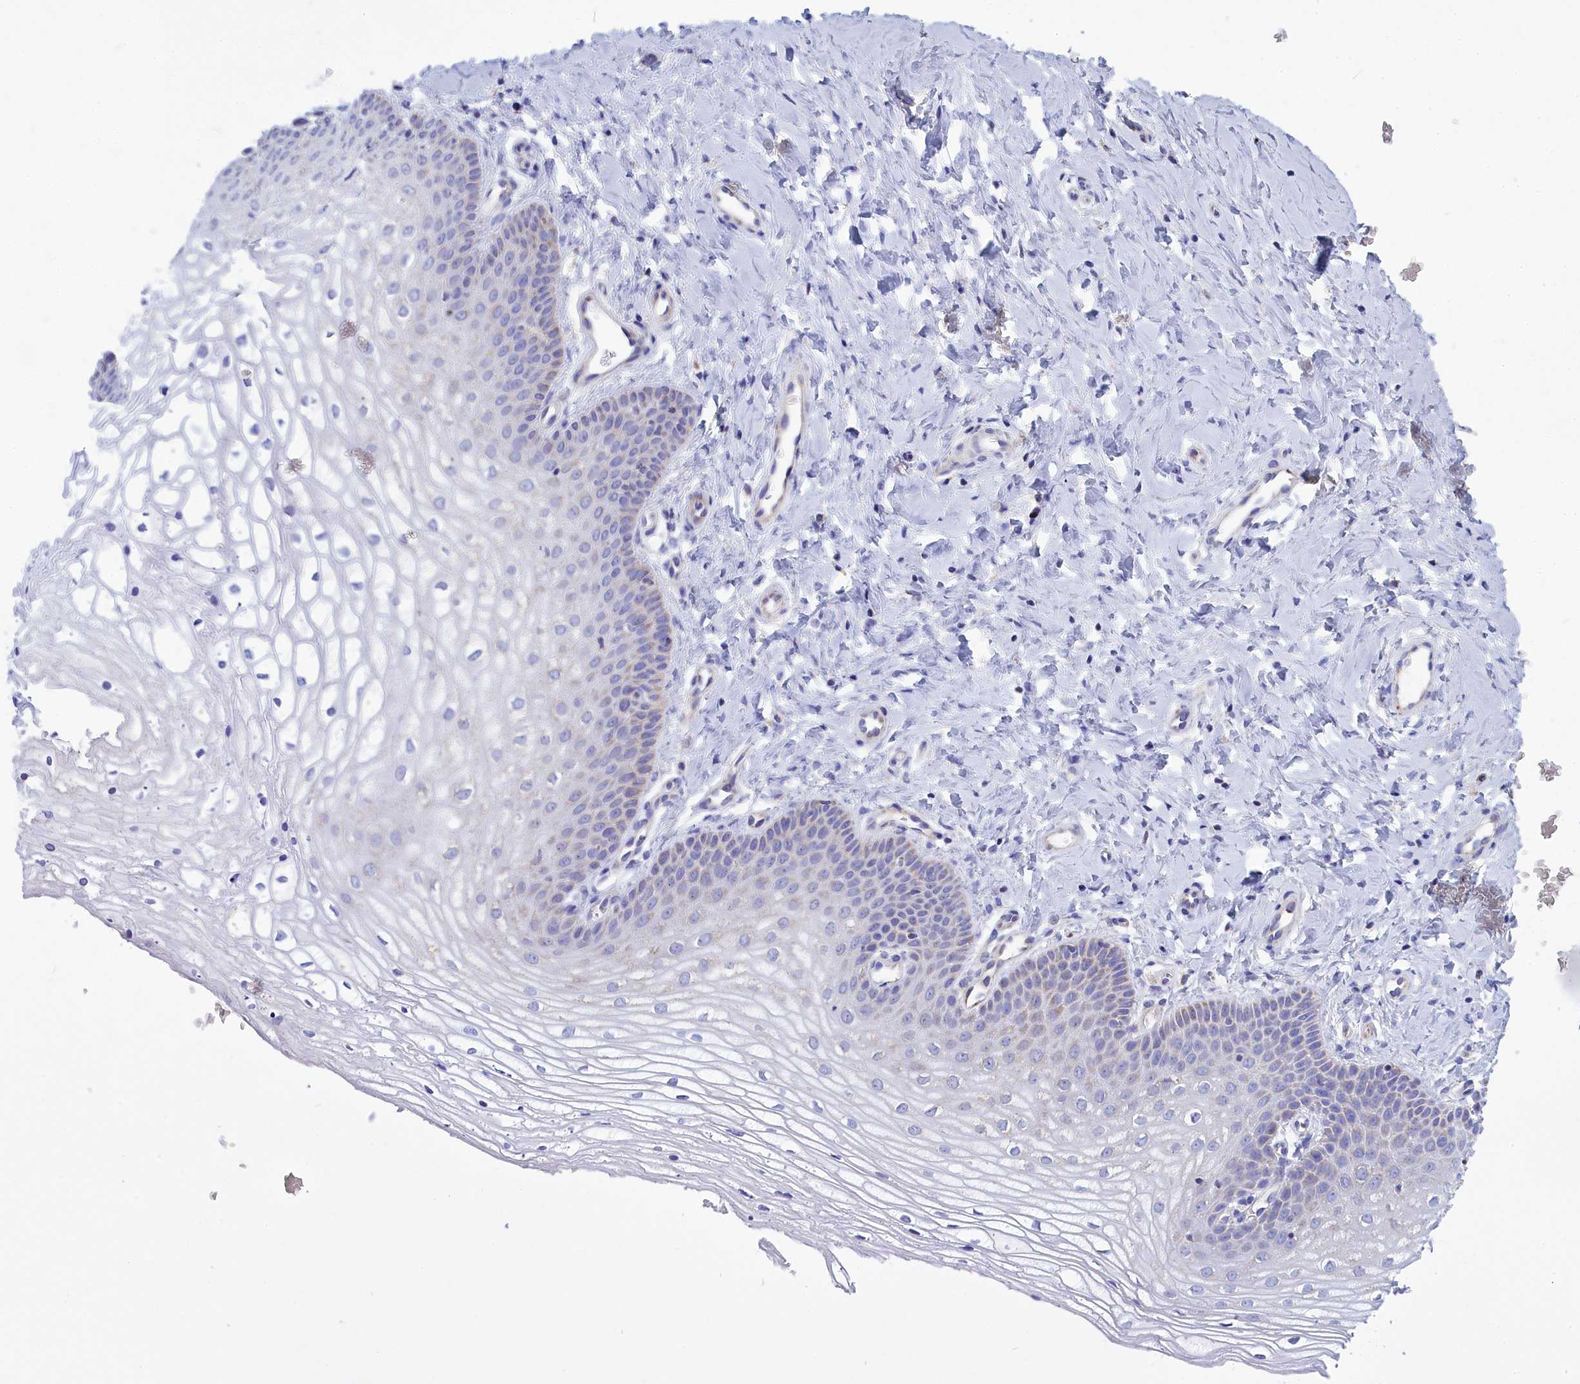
{"staining": {"intensity": "negative", "quantity": "none", "location": "none"}, "tissue": "vagina", "cell_type": "Squamous epithelial cells", "image_type": "normal", "snomed": [{"axis": "morphology", "description": "Normal tissue, NOS"}, {"axis": "topography", "description": "Vagina"}], "caption": "DAB (3,3'-diaminobenzidine) immunohistochemical staining of benign human vagina demonstrates no significant staining in squamous epithelial cells.", "gene": "CCRL2", "patient": {"sex": "female", "age": 68}}